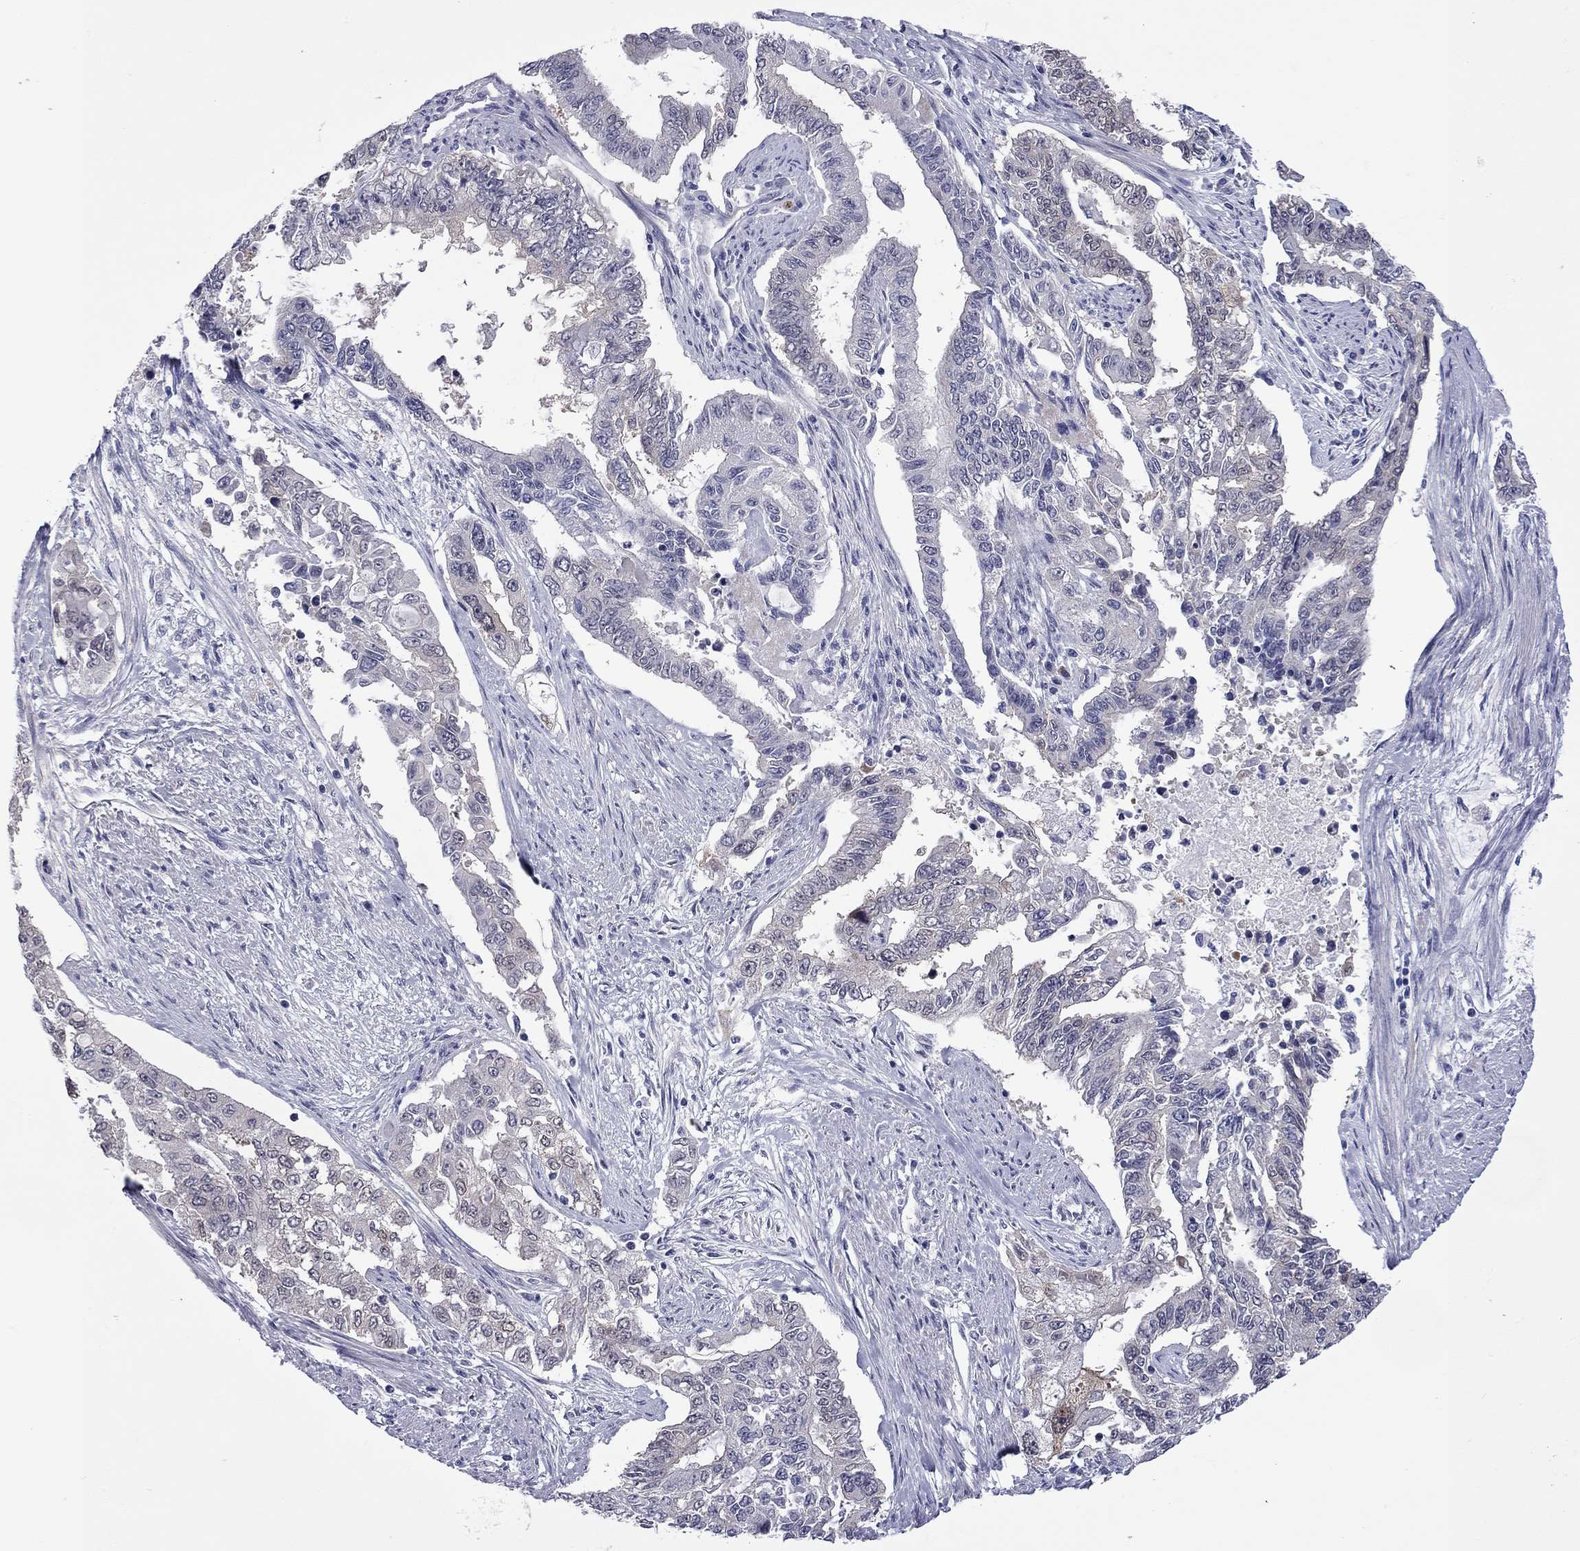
{"staining": {"intensity": "negative", "quantity": "none", "location": "none"}, "tissue": "endometrial cancer", "cell_type": "Tumor cells", "image_type": "cancer", "snomed": [{"axis": "morphology", "description": "Adenocarcinoma, NOS"}, {"axis": "topography", "description": "Uterus"}], "caption": "Immunohistochemical staining of endometrial cancer (adenocarcinoma) demonstrates no significant positivity in tumor cells. (DAB (3,3'-diaminobenzidine) immunohistochemistry visualized using brightfield microscopy, high magnification).", "gene": "CTNNBIP1", "patient": {"sex": "female", "age": 59}}